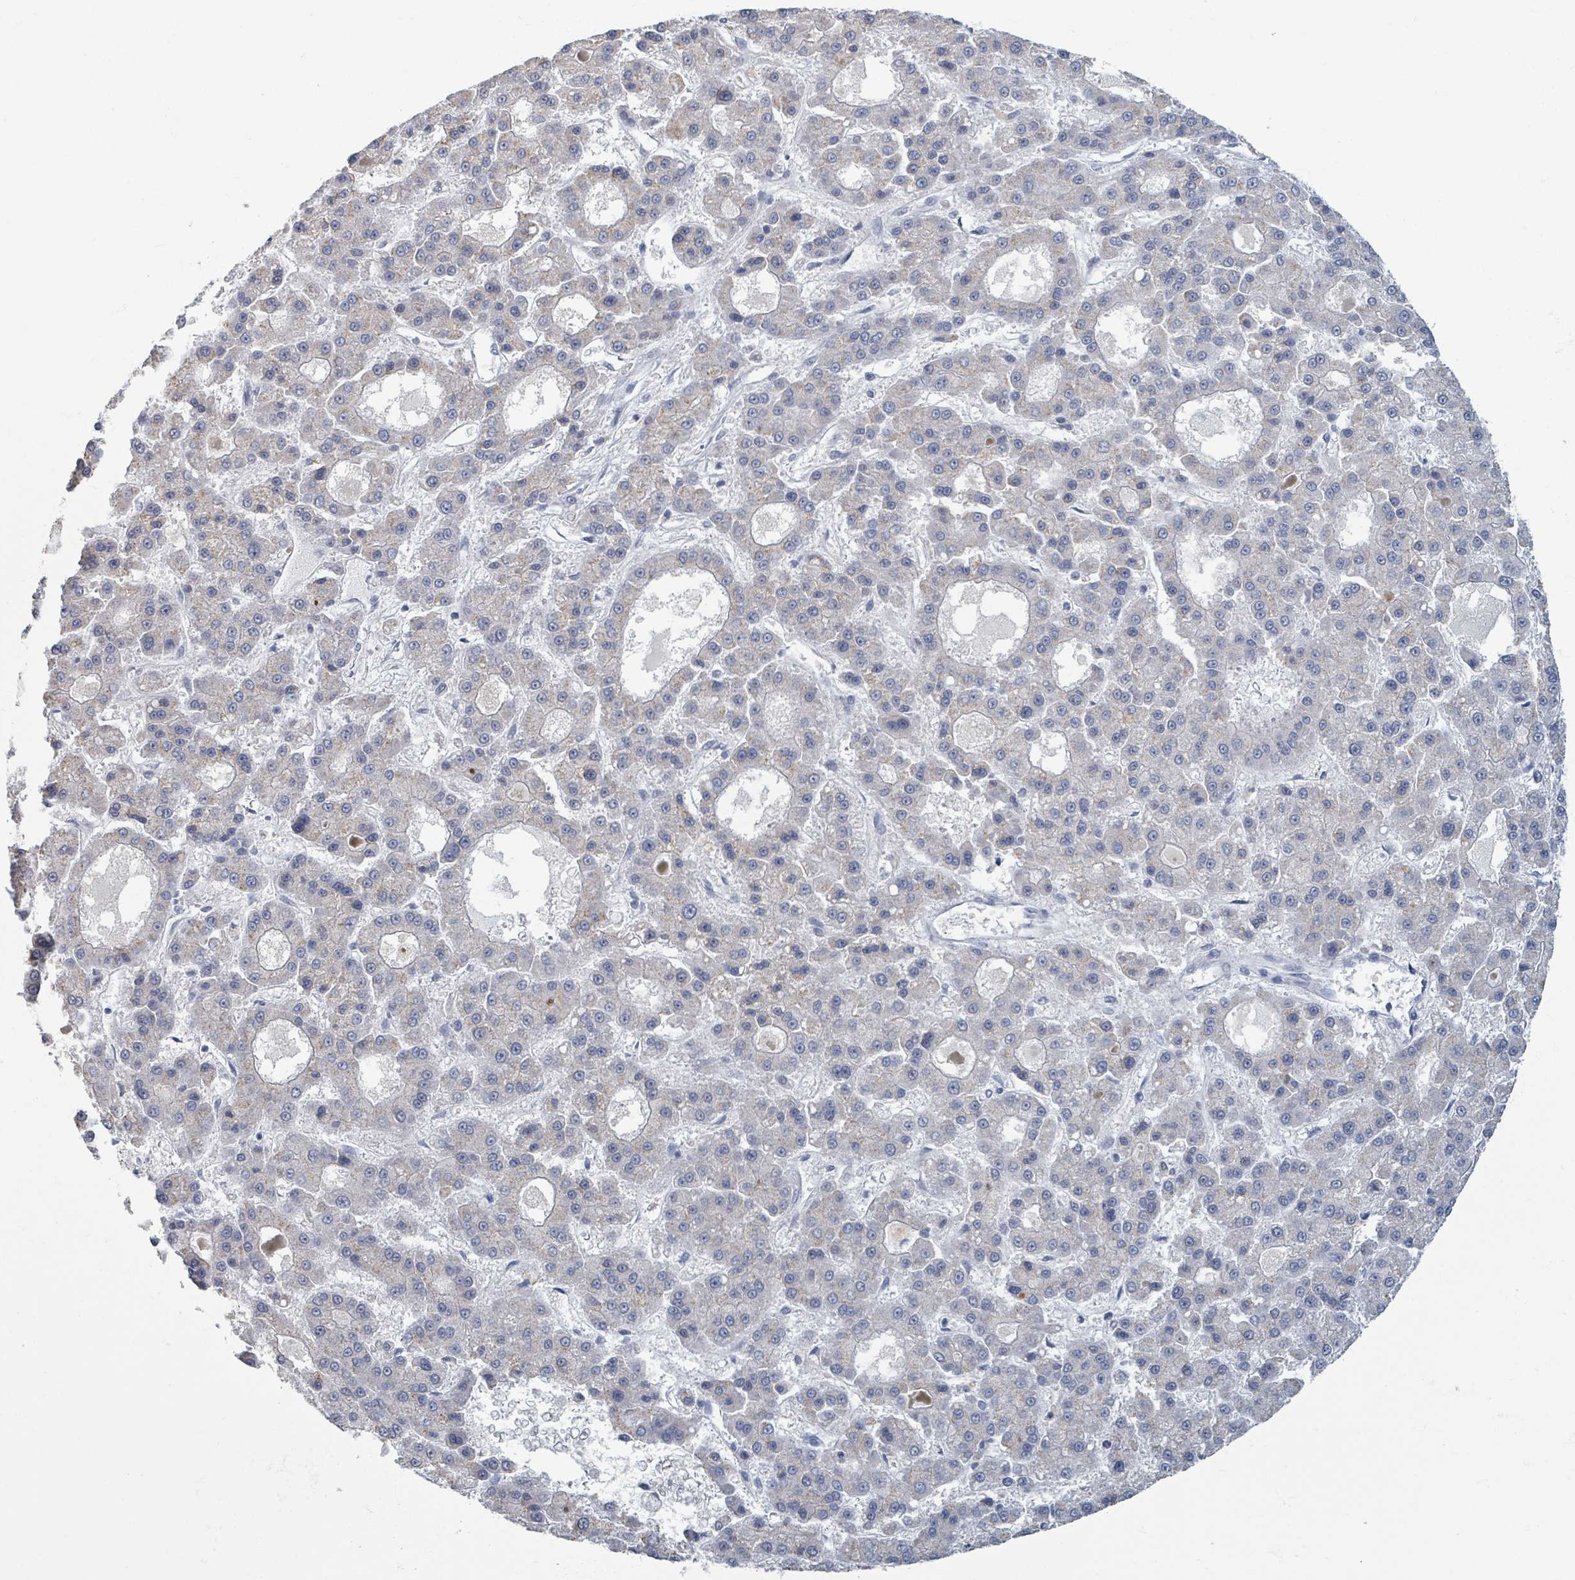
{"staining": {"intensity": "negative", "quantity": "none", "location": "none"}, "tissue": "liver cancer", "cell_type": "Tumor cells", "image_type": "cancer", "snomed": [{"axis": "morphology", "description": "Carcinoma, Hepatocellular, NOS"}, {"axis": "topography", "description": "Liver"}], "caption": "Immunohistochemical staining of hepatocellular carcinoma (liver) displays no significant expression in tumor cells.", "gene": "WNT11", "patient": {"sex": "male", "age": 70}}